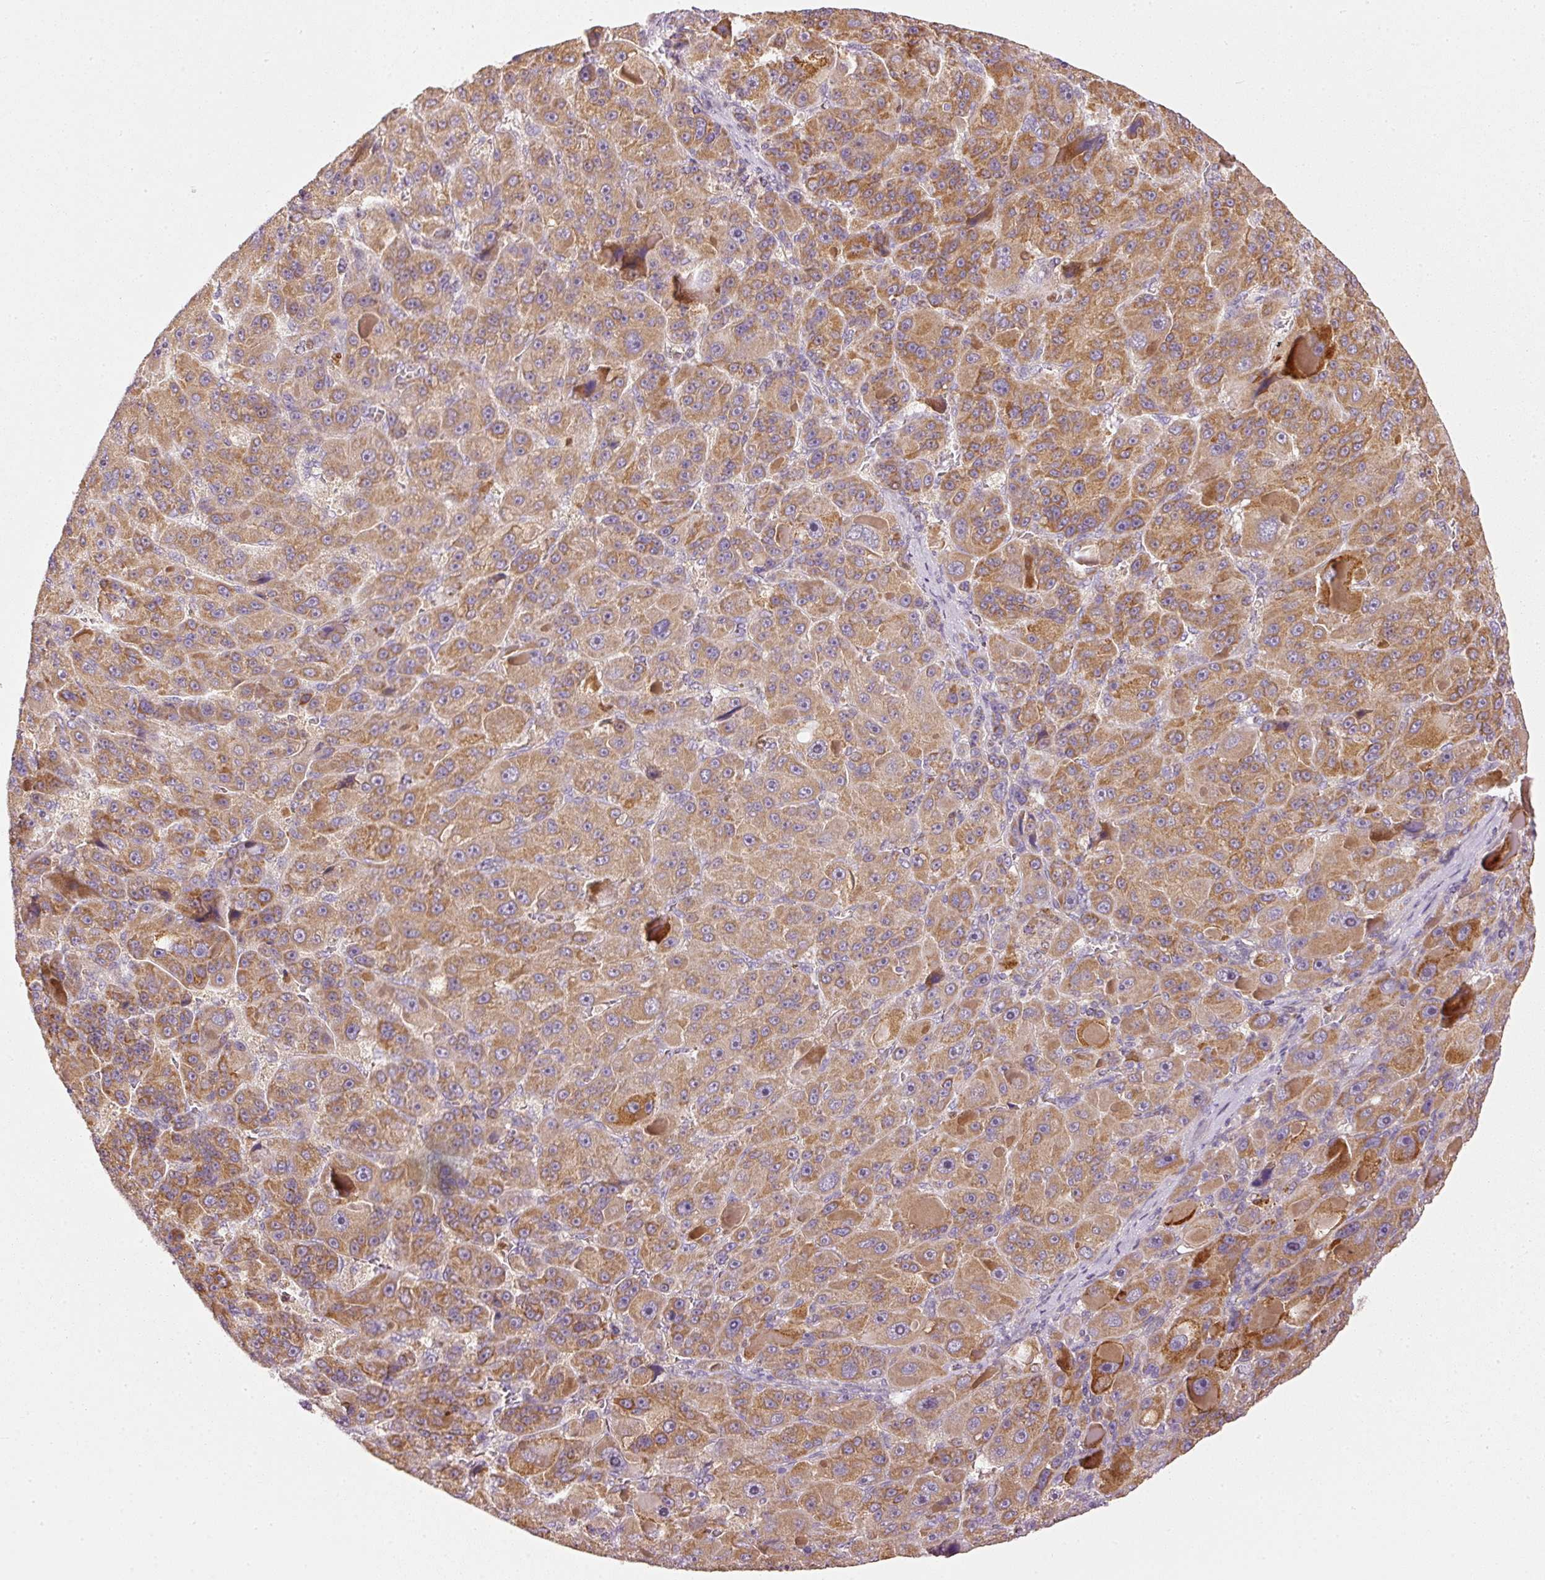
{"staining": {"intensity": "moderate", "quantity": ">75%", "location": "cytoplasmic/membranous"}, "tissue": "liver cancer", "cell_type": "Tumor cells", "image_type": "cancer", "snomed": [{"axis": "morphology", "description": "Carcinoma, Hepatocellular, NOS"}, {"axis": "topography", "description": "Liver"}], "caption": "Protein expression analysis of liver cancer (hepatocellular carcinoma) exhibits moderate cytoplasmic/membranous positivity in about >75% of tumor cells.", "gene": "MTHFD1L", "patient": {"sex": "male", "age": 76}}